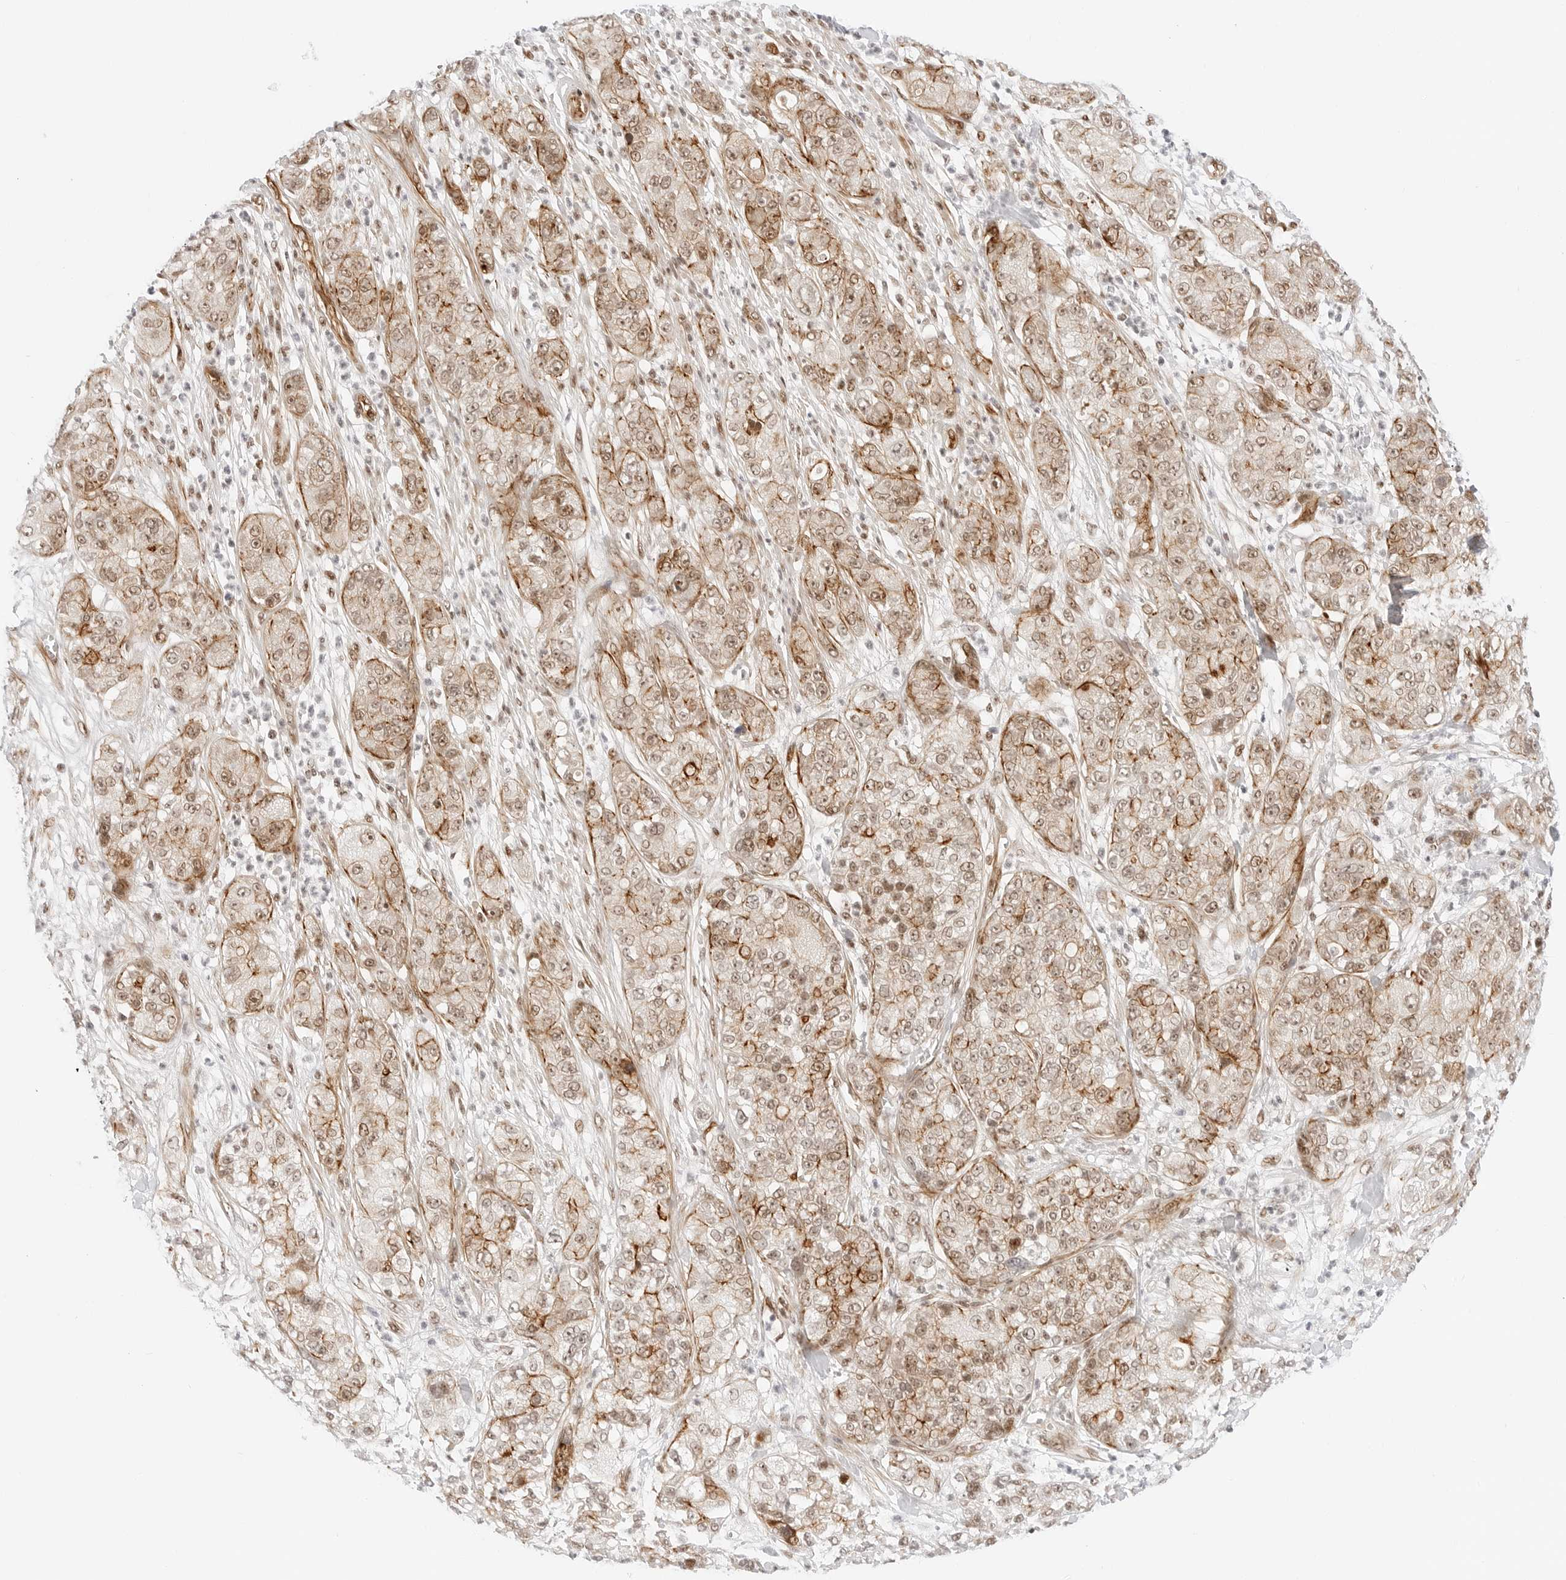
{"staining": {"intensity": "moderate", "quantity": ">75%", "location": "cytoplasmic/membranous,nuclear"}, "tissue": "pancreatic cancer", "cell_type": "Tumor cells", "image_type": "cancer", "snomed": [{"axis": "morphology", "description": "Adenocarcinoma, NOS"}, {"axis": "topography", "description": "Pancreas"}], "caption": "Adenocarcinoma (pancreatic) tissue reveals moderate cytoplasmic/membranous and nuclear positivity in about >75% of tumor cells, visualized by immunohistochemistry.", "gene": "ZNF613", "patient": {"sex": "female", "age": 78}}